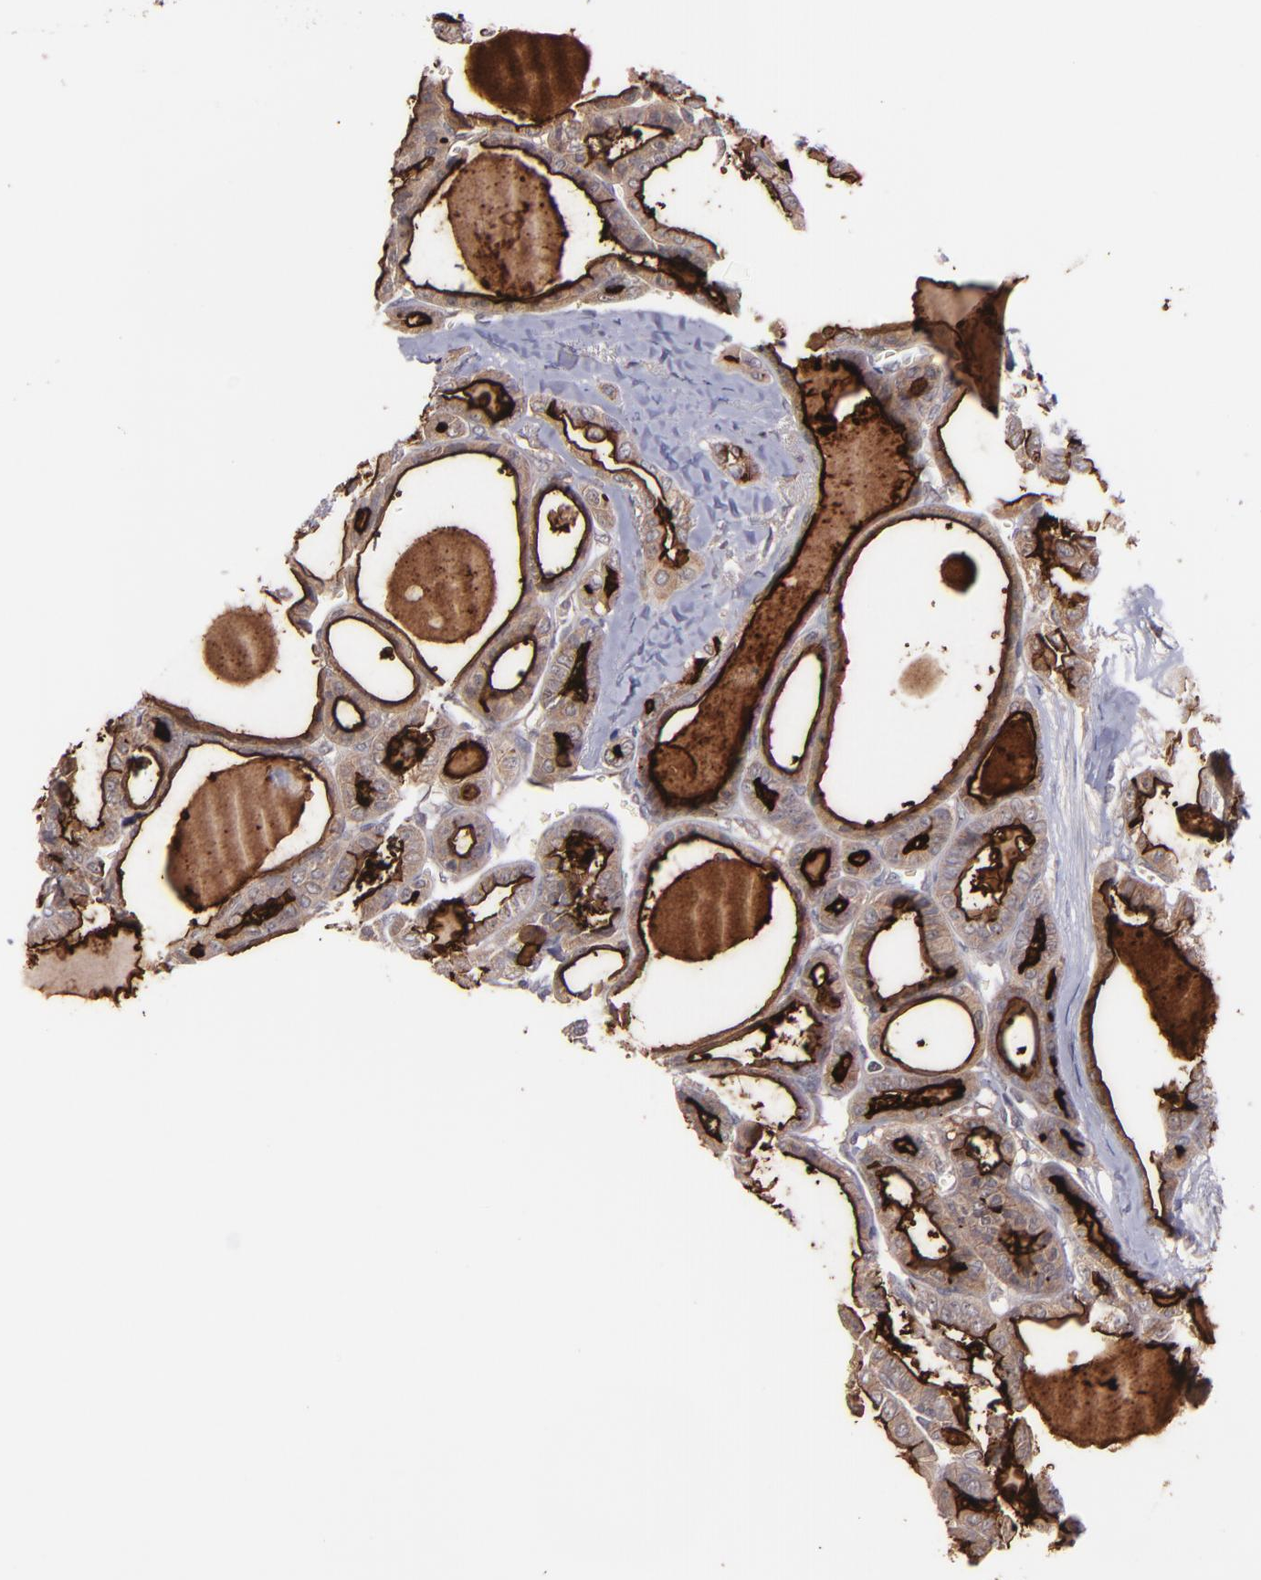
{"staining": {"intensity": "strong", "quantity": ">75%", "location": "cytoplasmic/membranous"}, "tissue": "thyroid cancer", "cell_type": "Tumor cells", "image_type": "cancer", "snomed": [{"axis": "morphology", "description": "Carcinoma, NOS"}, {"axis": "topography", "description": "Thyroid gland"}], "caption": "A brown stain highlights strong cytoplasmic/membranous staining of a protein in carcinoma (thyroid) tumor cells.", "gene": "ICAM1", "patient": {"sex": "female", "age": 91}}